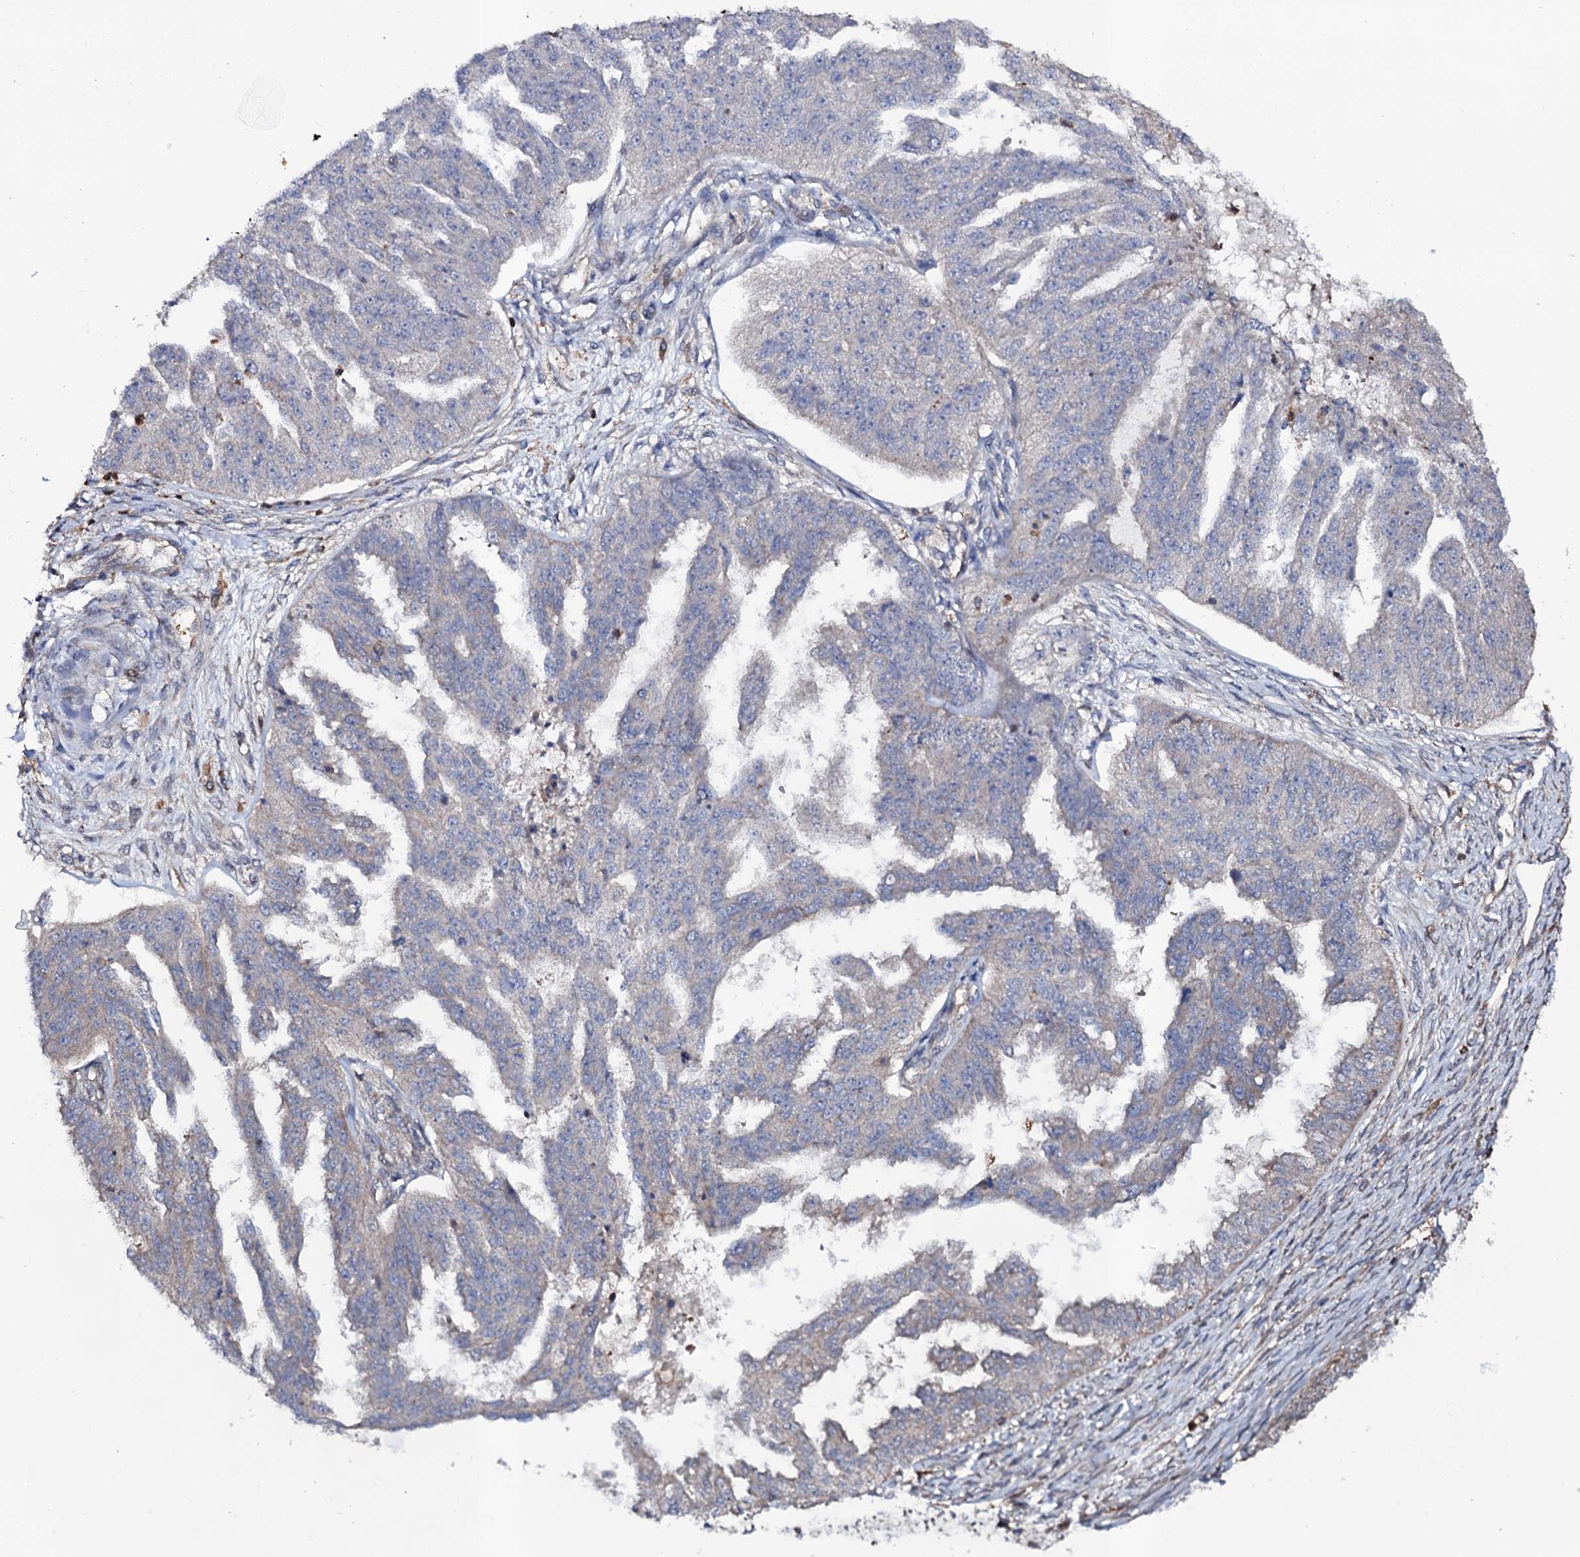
{"staining": {"intensity": "negative", "quantity": "none", "location": "none"}, "tissue": "ovarian cancer", "cell_type": "Tumor cells", "image_type": "cancer", "snomed": [{"axis": "morphology", "description": "Cystadenocarcinoma, serous, NOS"}, {"axis": "topography", "description": "Ovary"}], "caption": "DAB (3,3'-diaminobenzidine) immunohistochemical staining of human ovarian serous cystadenocarcinoma displays no significant positivity in tumor cells.", "gene": "COG6", "patient": {"sex": "female", "age": 58}}